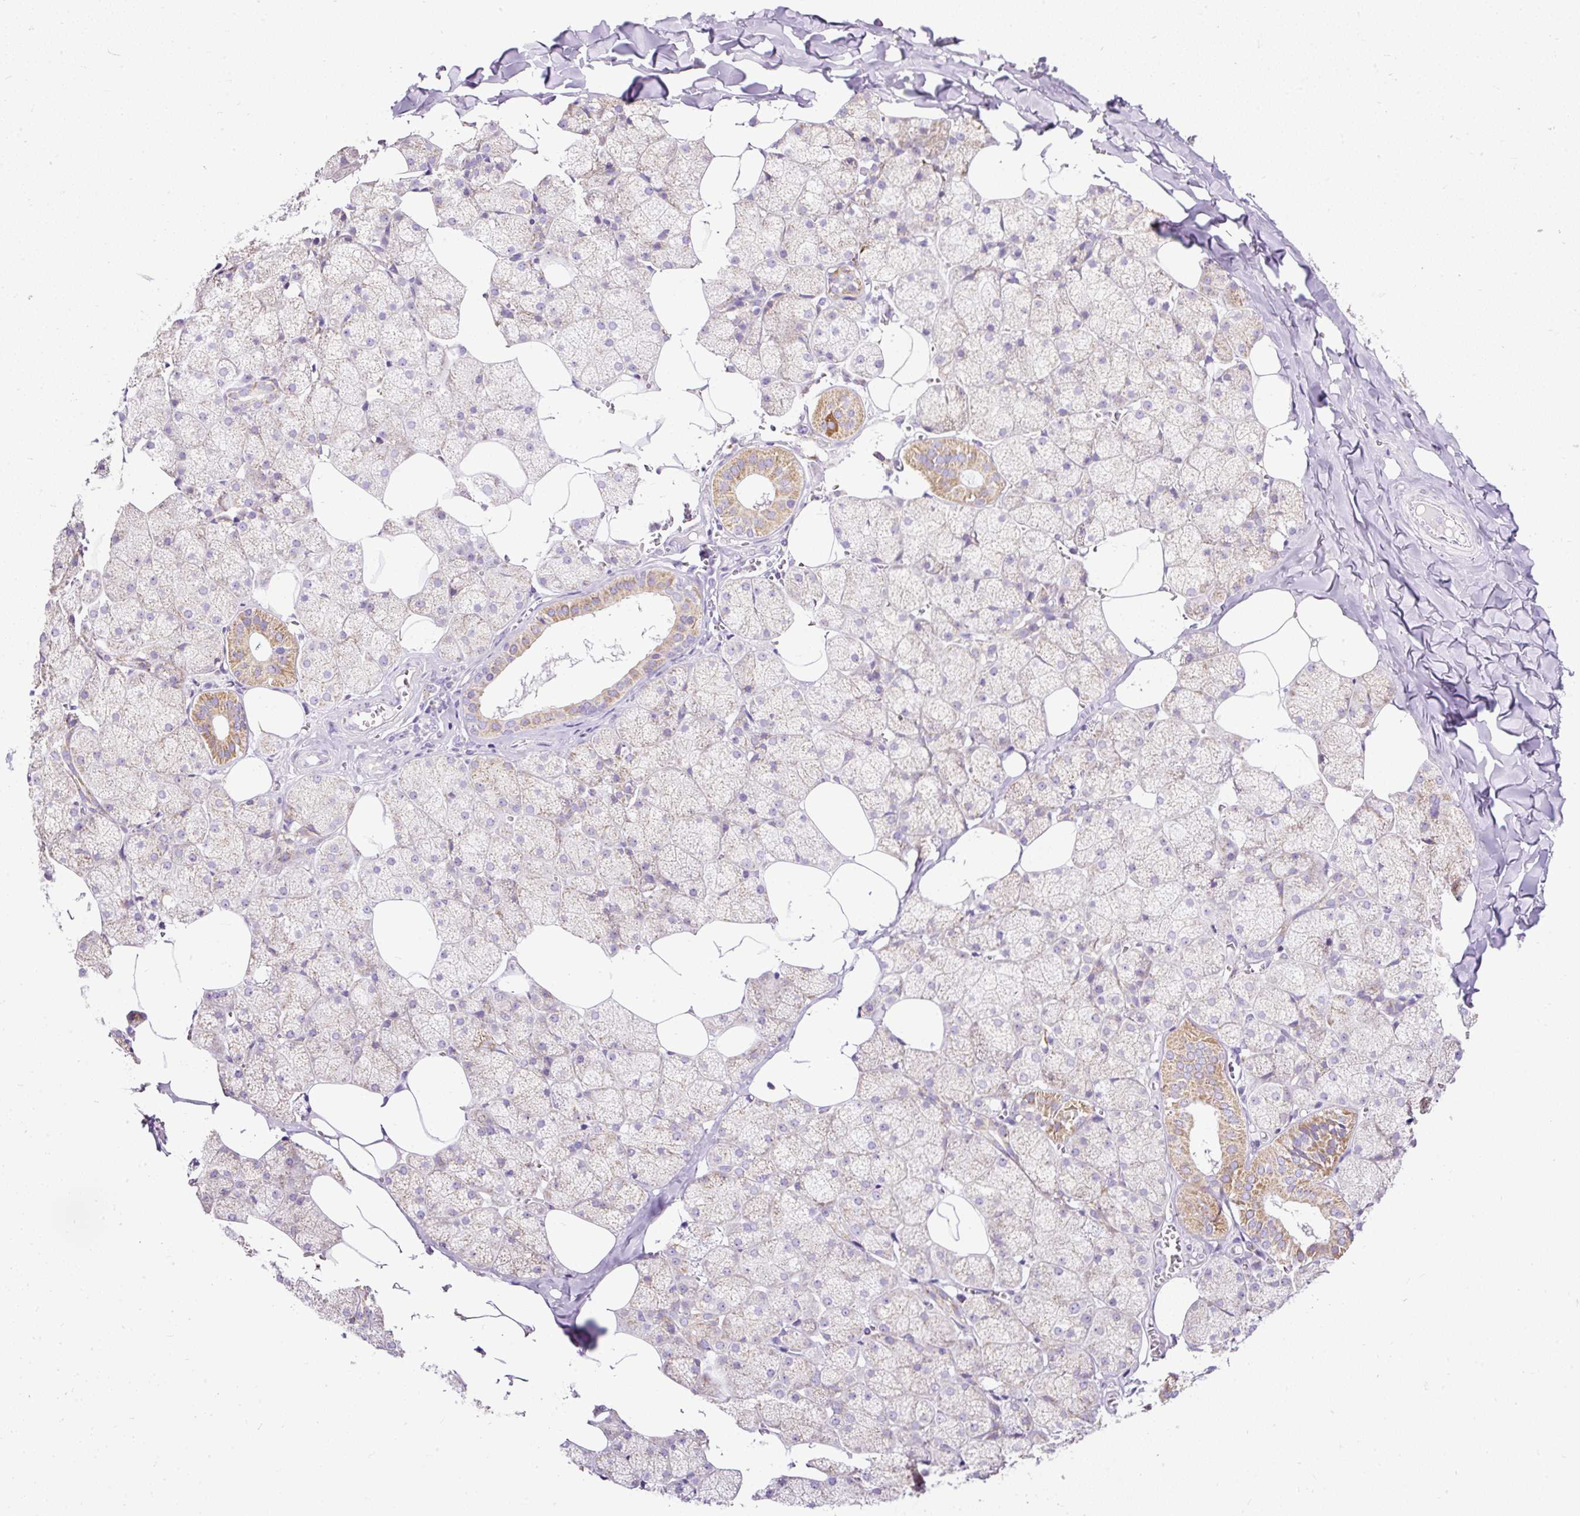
{"staining": {"intensity": "moderate", "quantity": "25%-75%", "location": "cytoplasmic/membranous"}, "tissue": "salivary gland", "cell_type": "Glandular cells", "image_type": "normal", "snomed": [{"axis": "morphology", "description": "Normal tissue, NOS"}, {"axis": "topography", "description": "Salivary gland"}, {"axis": "topography", "description": "Peripheral nerve tissue"}], "caption": "IHC image of unremarkable human salivary gland stained for a protein (brown), which exhibits medium levels of moderate cytoplasmic/membranous expression in approximately 25%-75% of glandular cells.", "gene": "FMC1", "patient": {"sex": "male", "age": 38}}